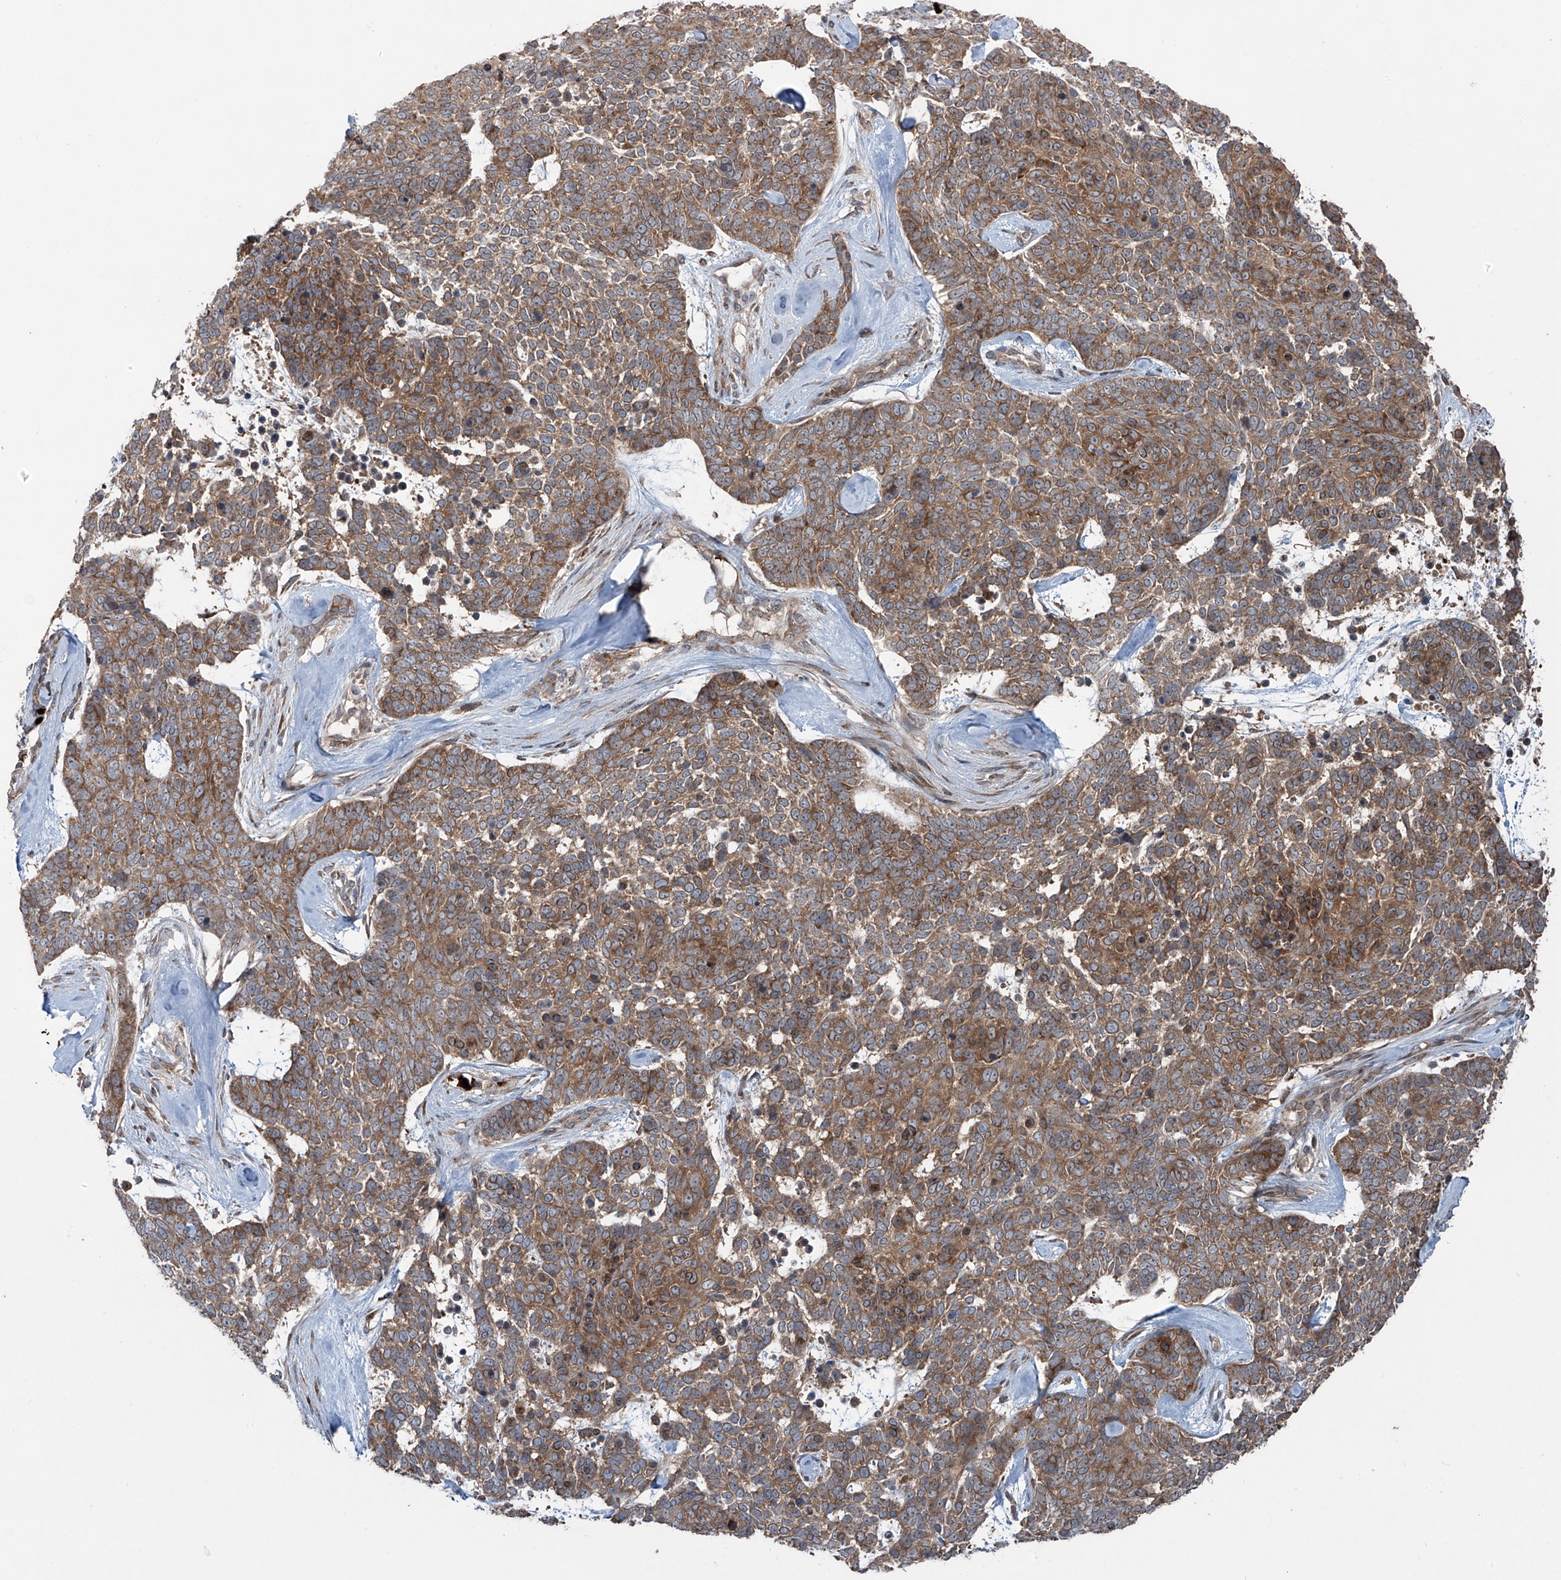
{"staining": {"intensity": "moderate", "quantity": ">75%", "location": "cytoplasmic/membranous"}, "tissue": "skin cancer", "cell_type": "Tumor cells", "image_type": "cancer", "snomed": [{"axis": "morphology", "description": "Basal cell carcinoma"}, {"axis": "topography", "description": "Skin"}], "caption": "Human skin basal cell carcinoma stained for a protein (brown) displays moderate cytoplasmic/membranous positive expression in about >75% of tumor cells.", "gene": "ZDHHC9", "patient": {"sex": "female", "age": 81}}